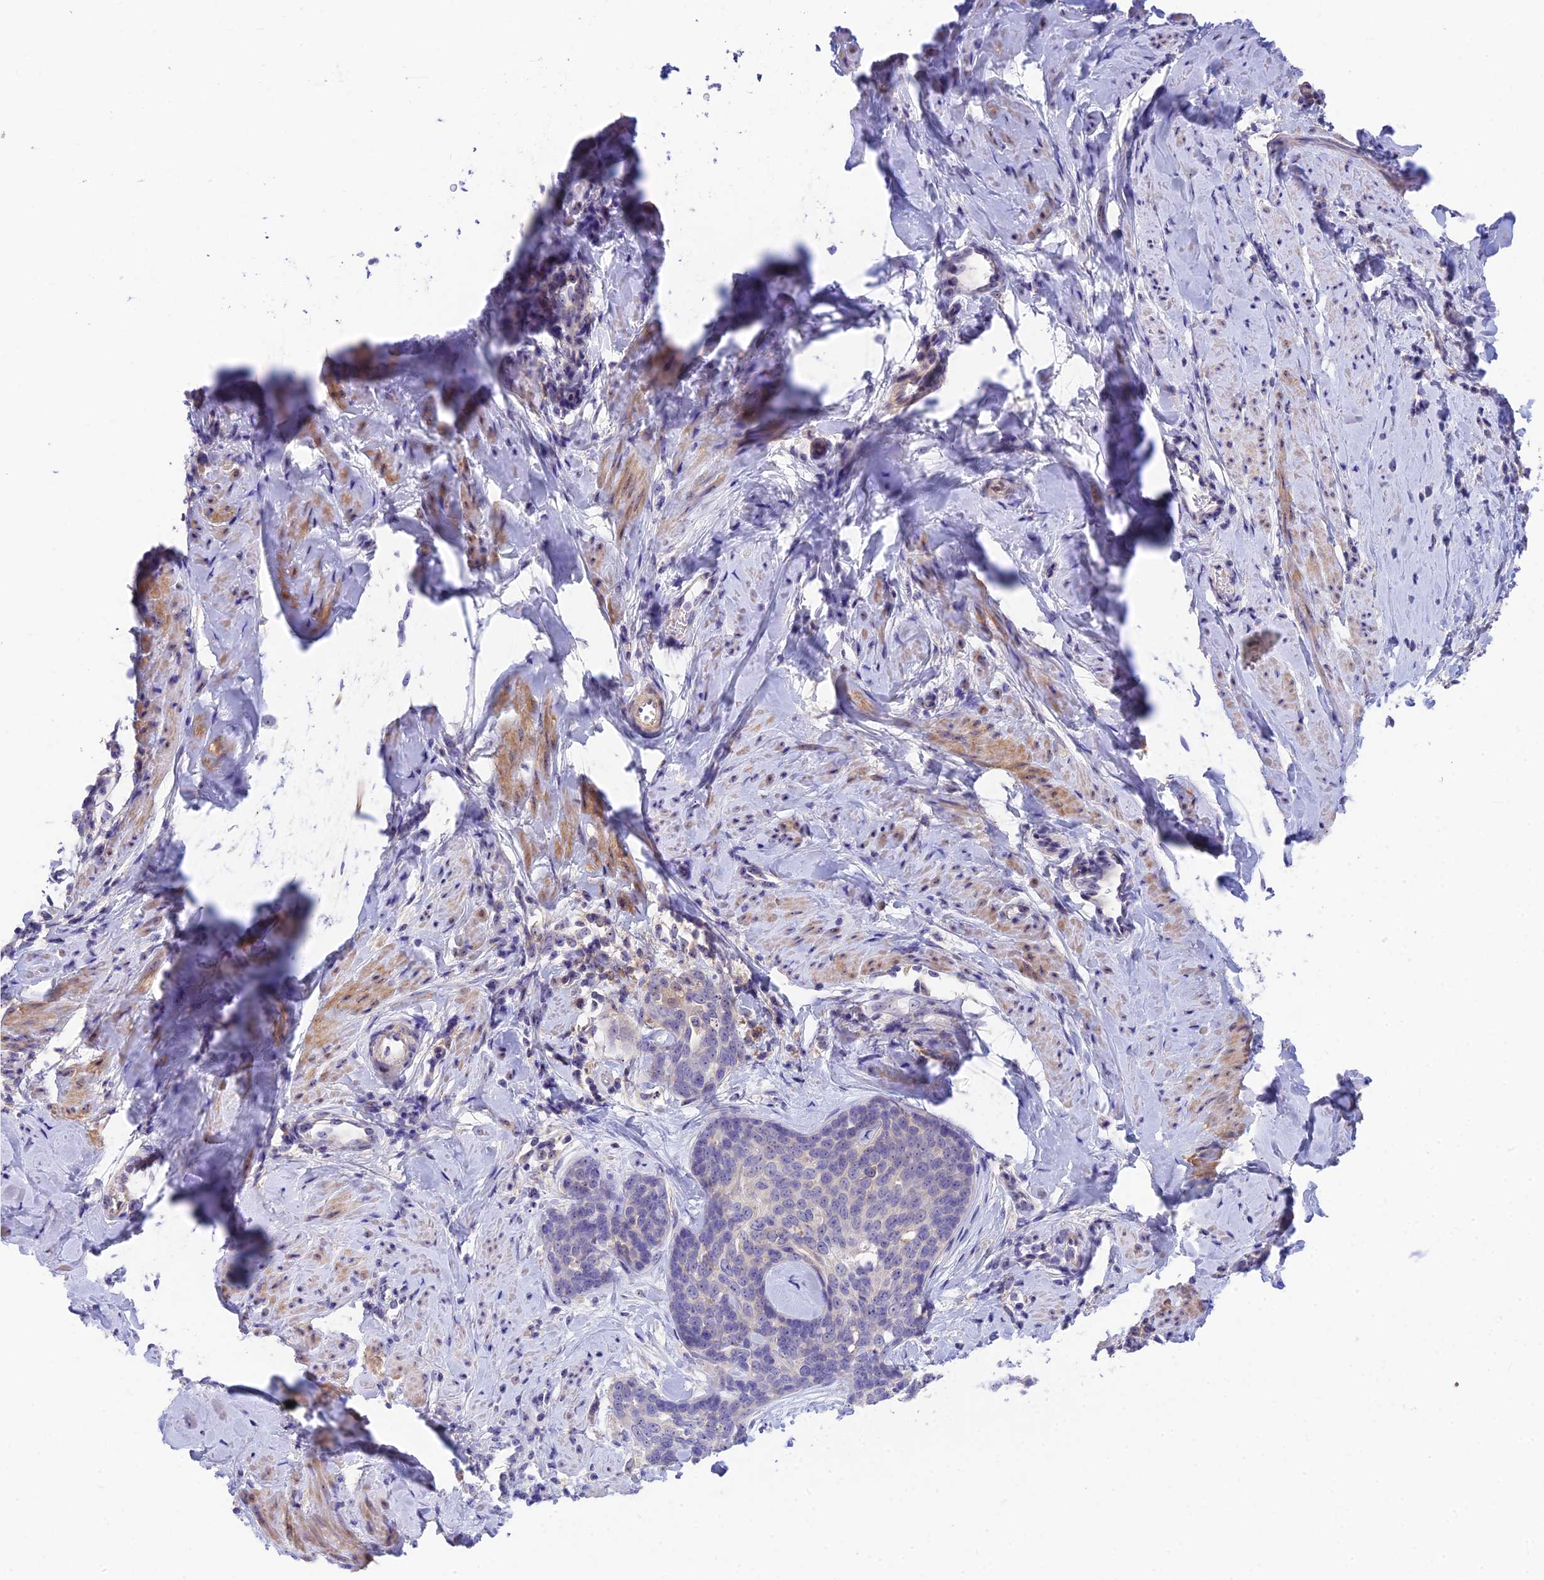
{"staining": {"intensity": "negative", "quantity": "none", "location": "none"}, "tissue": "cervical cancer", "cell_type": "Tumor cells", "image_type": "cancer", "snomed": [{"axis": "morphology", "description": "Squamous cell carcinoma, NOS"}, {"axis": "topography", "description": "Cervix"}], "caption": "Tumor cells show no significant positivity in squamous cell carcinoma (cervical).", "gene": "DUSP29", "patient": {"sex": "female", "age": 50}}